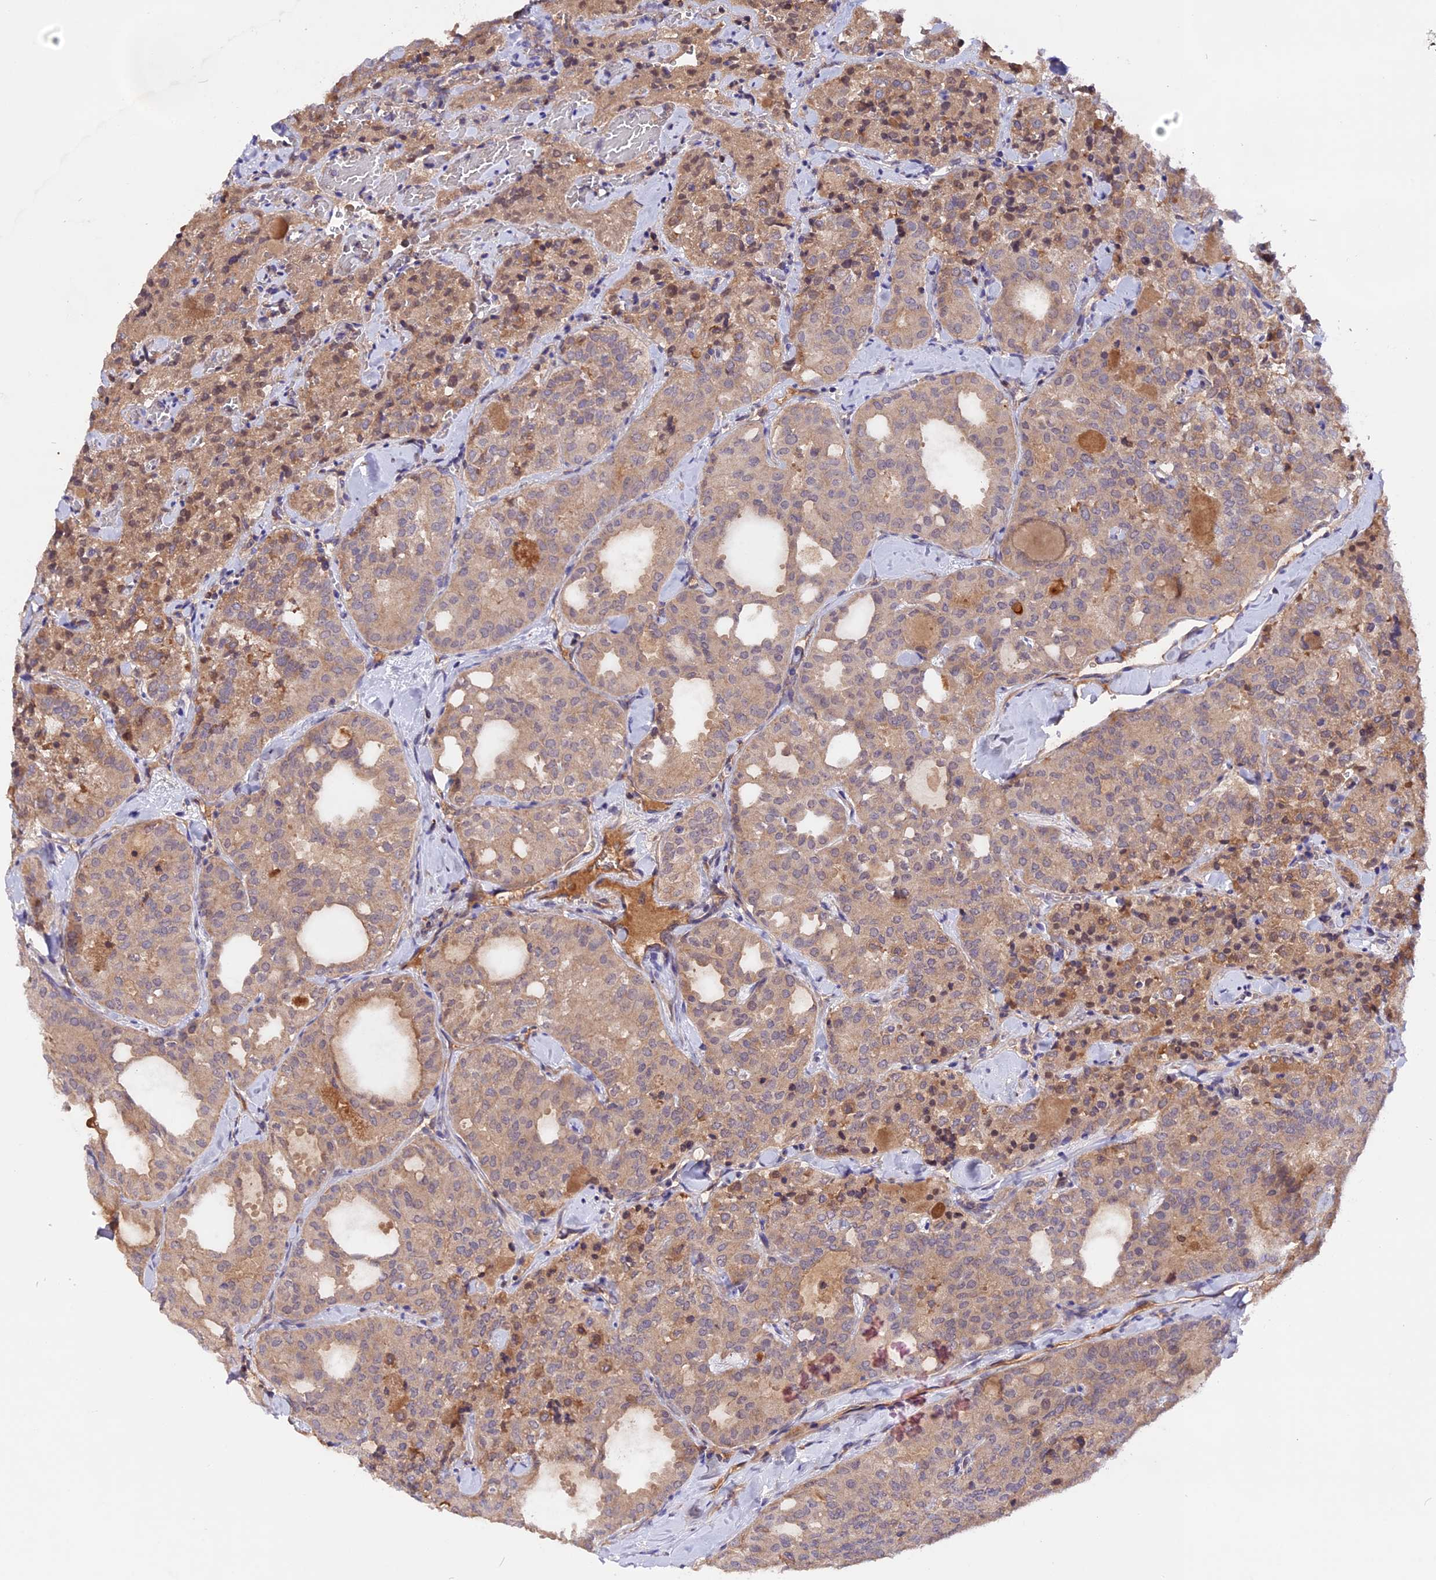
{"staining": {"intensity": "weak", "quantity": ">75%", "location": "cytoplasmic/membranous,nuclear"}, "tissue": "thyroid cancer", "cell_type": "Tumor cells", "image_type": "cancer", "snomed": [{"axis": "morphology", "description": "Follicular adenoma carcinoma, NOS"}, {"axis": "topography", "description": "Thyroid gland"}], "caption": "High-power microscopy captured an immunohistochemistry histopathology image of follicular adenoma carcinoma (thyroid), revealing weak cytoplasmic/membranous and nuclear positivity in approximately >75% of tumor cells. (DAB (3,3'-diaminobenzidine) IHC with brightfield microscopy, high magnification).", "gene": "MARK4", "patient": {"sex": "male", "age": 75}}